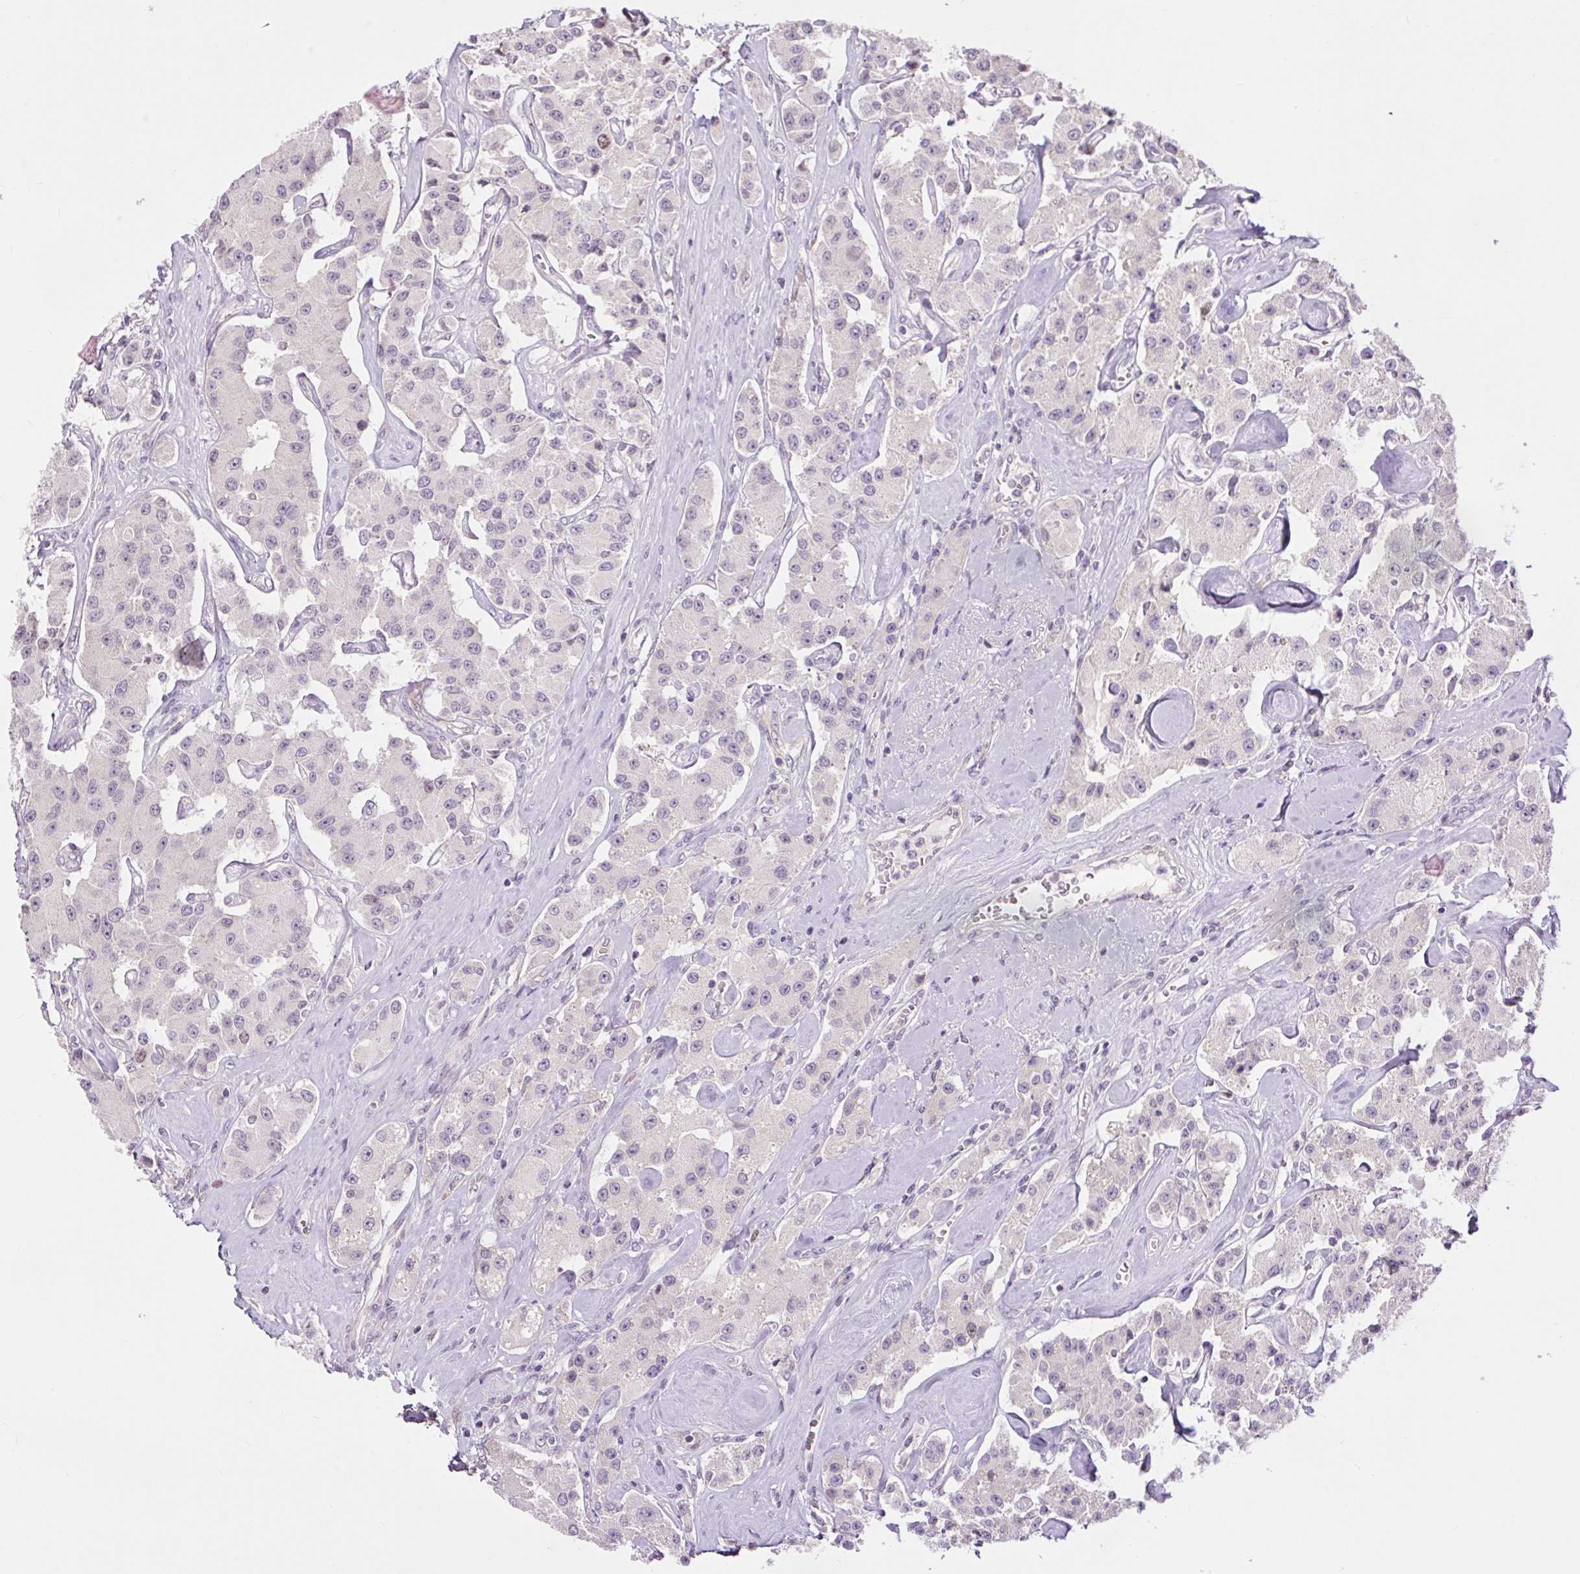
{"staining": {"intensity": "weak", "quantity": "<25%", "location": "nuclear"}, "tissue": "carcinoid", "cell_type": "Tumor cells", "image_type": "cancer", "snomed": [{"axis": "morphology", "description": "Carcinoid, malignant, NOS"}, {"axis": "topography", "description": "Pancreas"}], "caption": "High magnification brightfield microscopy of carcinoid stained with DAB (brown) and counterstained with hematoxylin (blue): tumor cells show no significant staining.", "gene": "RACGAP1", "patient": {"sex": "male", "age": 41}}